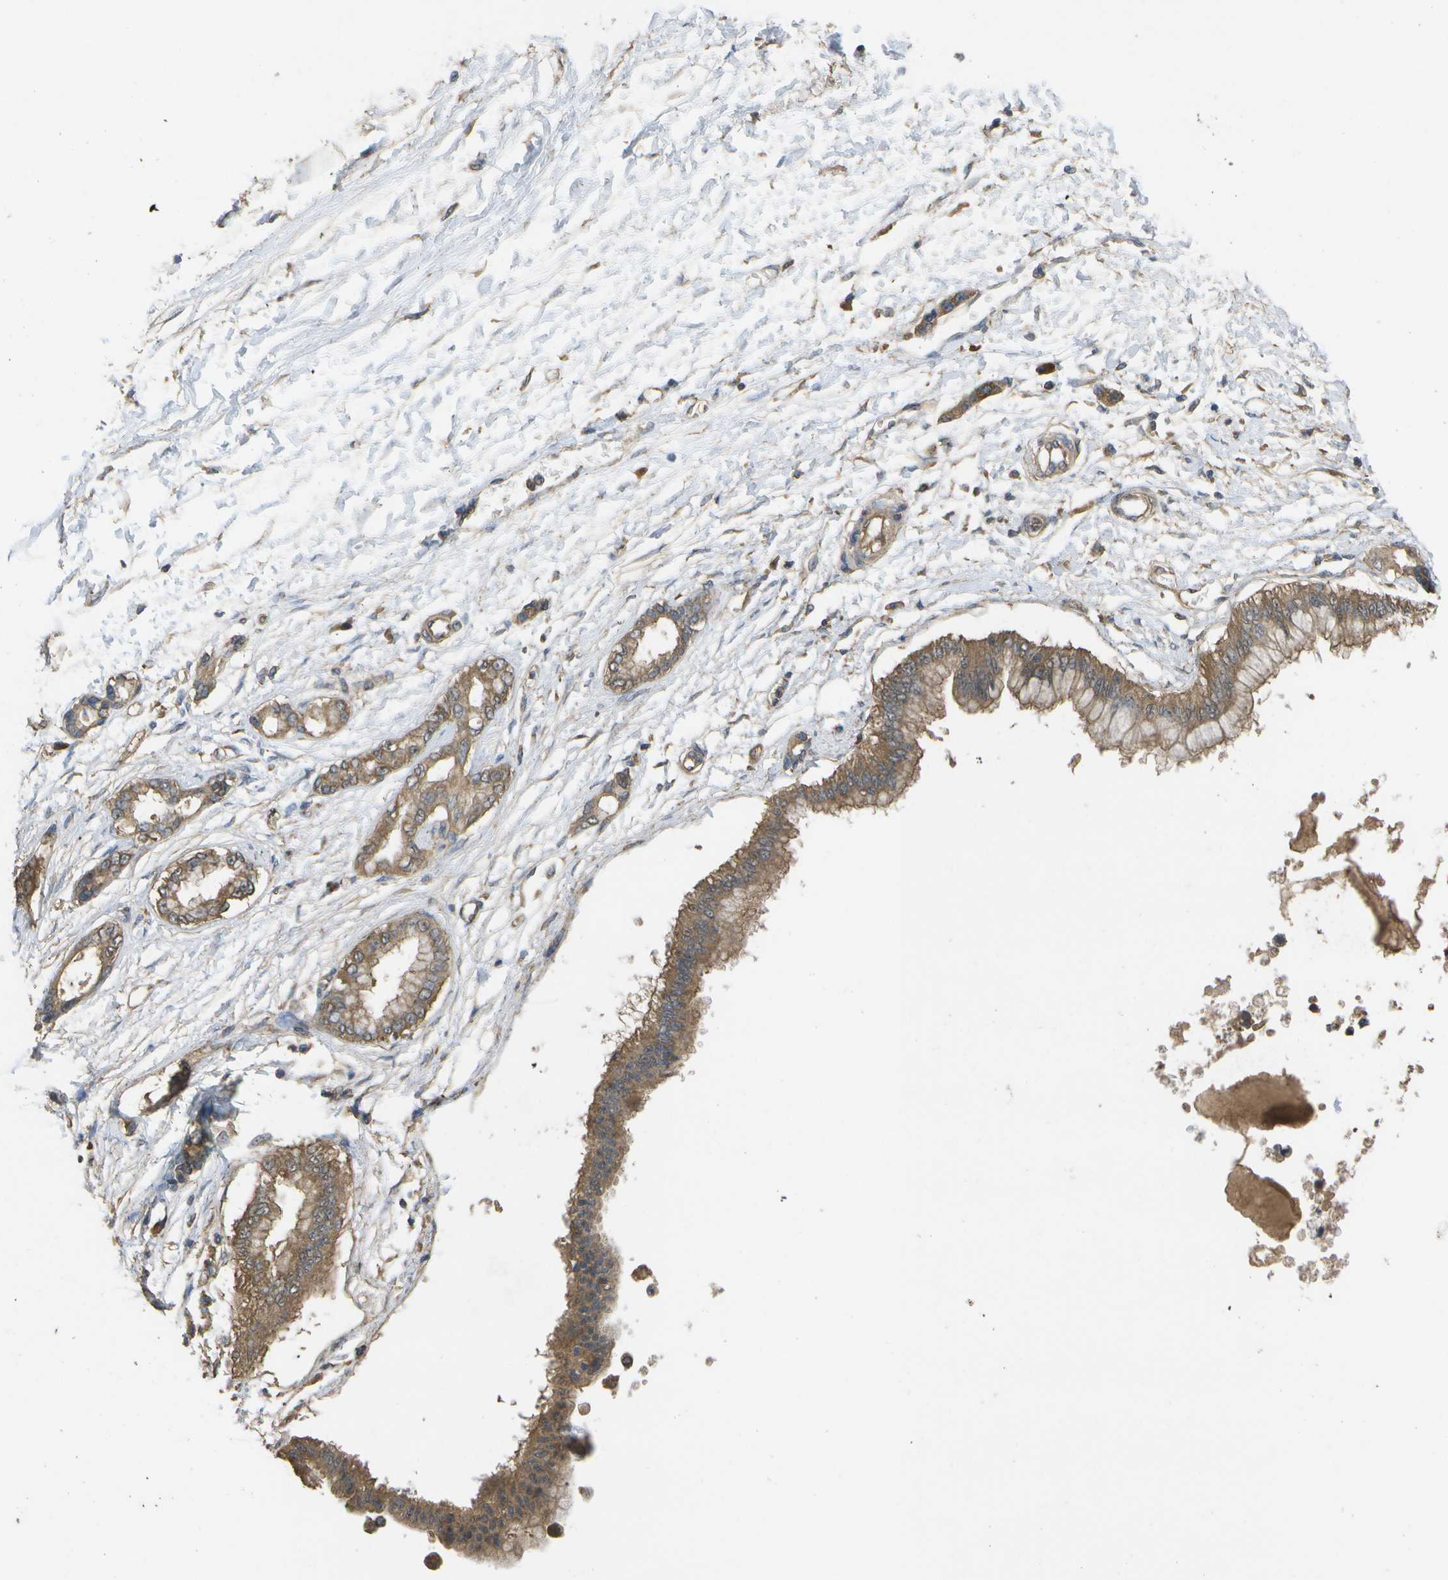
{"staining": {"intensity": "moderate", "quantity": ">75%", "location": "cytoplasmic/membranous"}, "tissue": "pancreatic cancer", "cell_type": "Tumor cells", "image_type": "cancer", "snomed": [{"axis": "morphology", "description": "Adenocarcinoma, NOS"}, {"axis": "topography", "description": "Pancreas"}], "caption": "Moderate cytoplasmic/membranous expression for a protein is present in about >75% of tumor cells of pancreatic cancer using immunohistochemistry.", "gene": "SACS", "patient": {"sex": "male", "age": 56}}